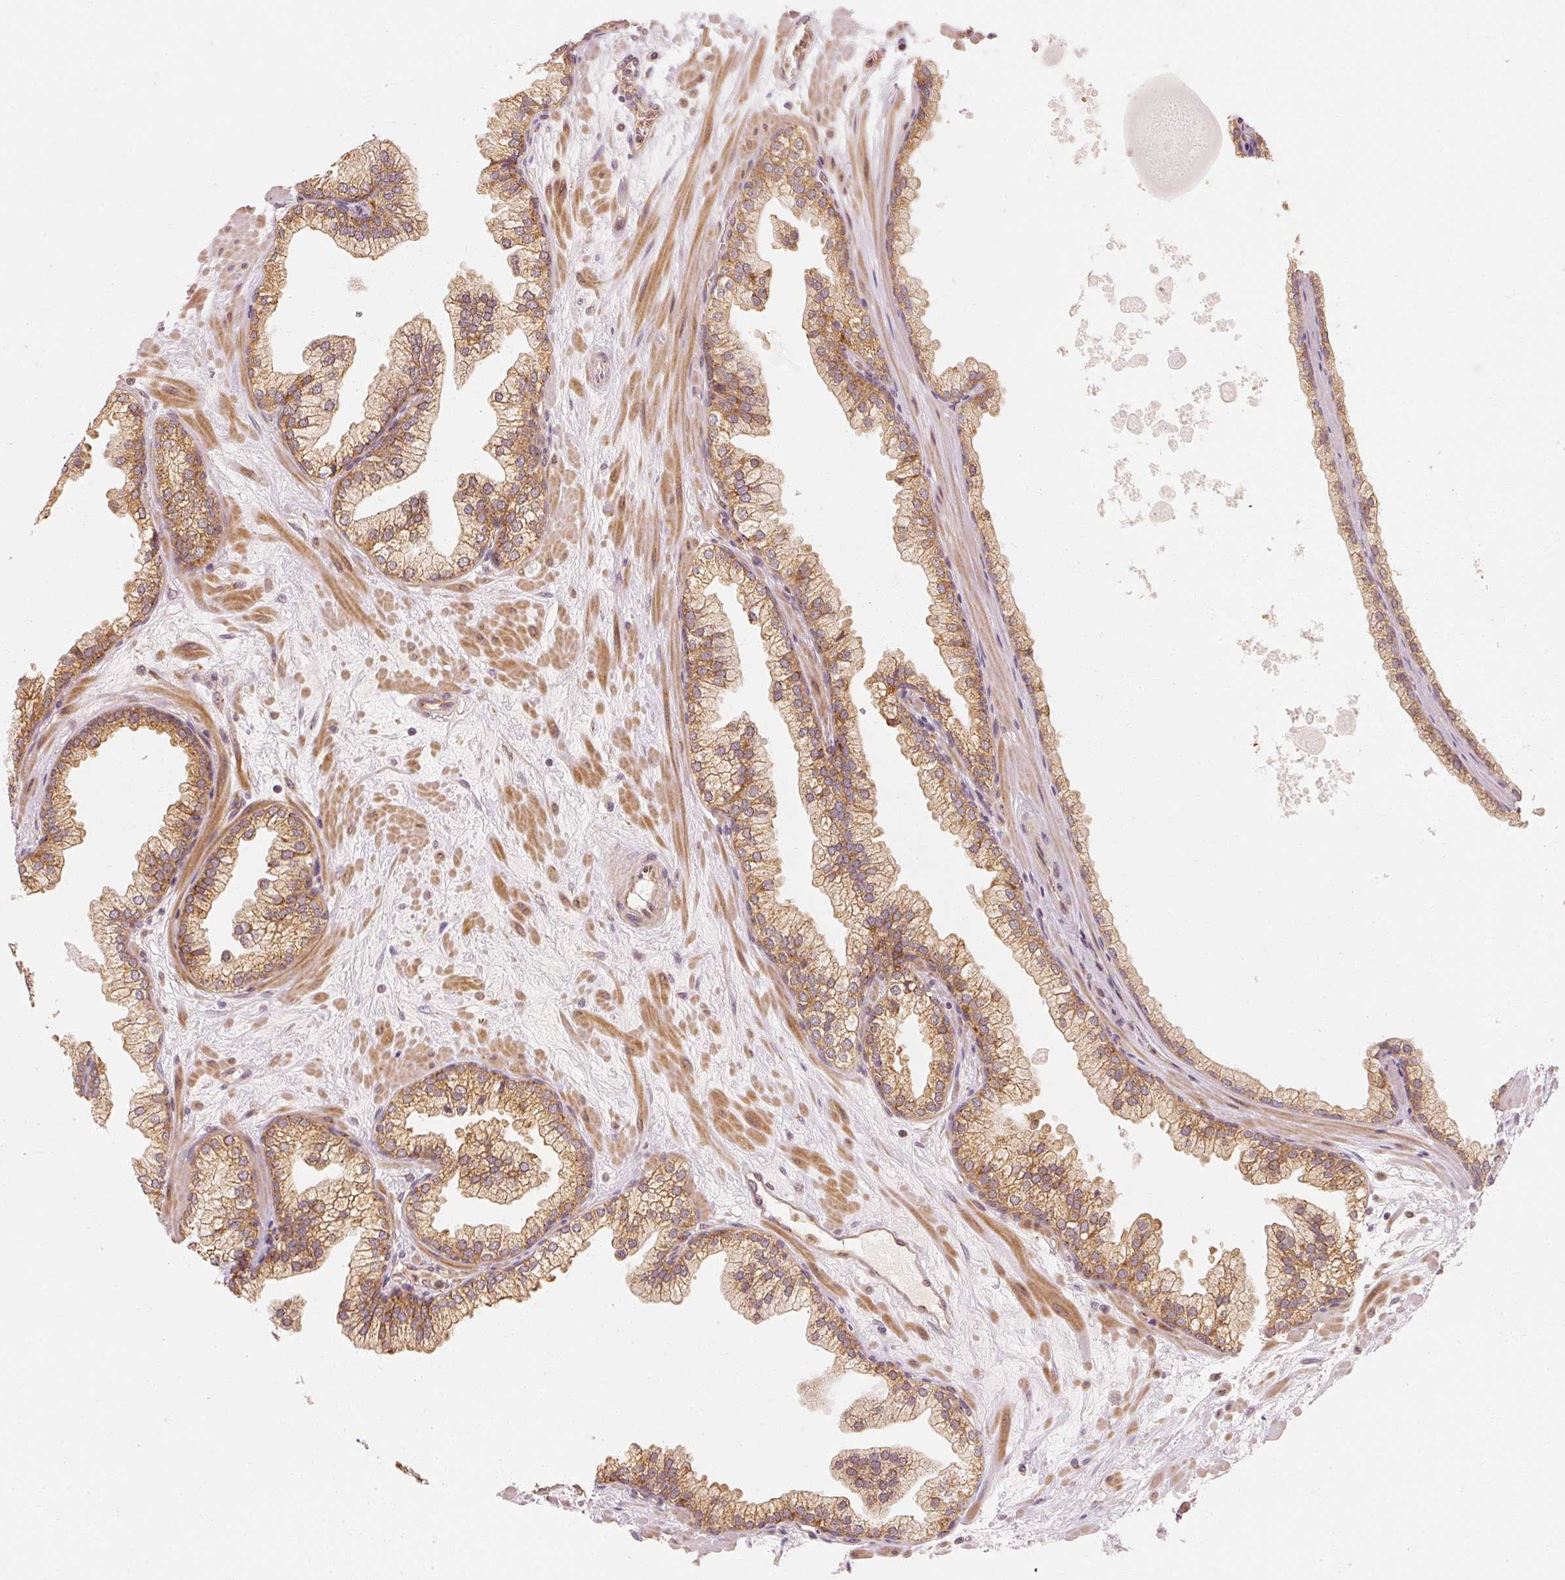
{"staining": {"intensity": "moderate", "quantity": ">75%", "location": "cytoplasmic/membranous"}, "tissue": "prostate", "cell_type": "Glandular cells", "image_type": "normal", "snomed": [{"axis": "morphology", "description": "Normal tissue, NOS"}, {"axis": "topography", "description": "Prostate"}, {"axis": "topography", "description": "Peripheral nerve tissue"}], "caption": "A brown stain shows moderate cytoplasmic/membranous positivity of a protein in glandular cells of unremarkable prostate.", "gene": "EEF1A1", "patient": {"sex": "male", "age": 61}}